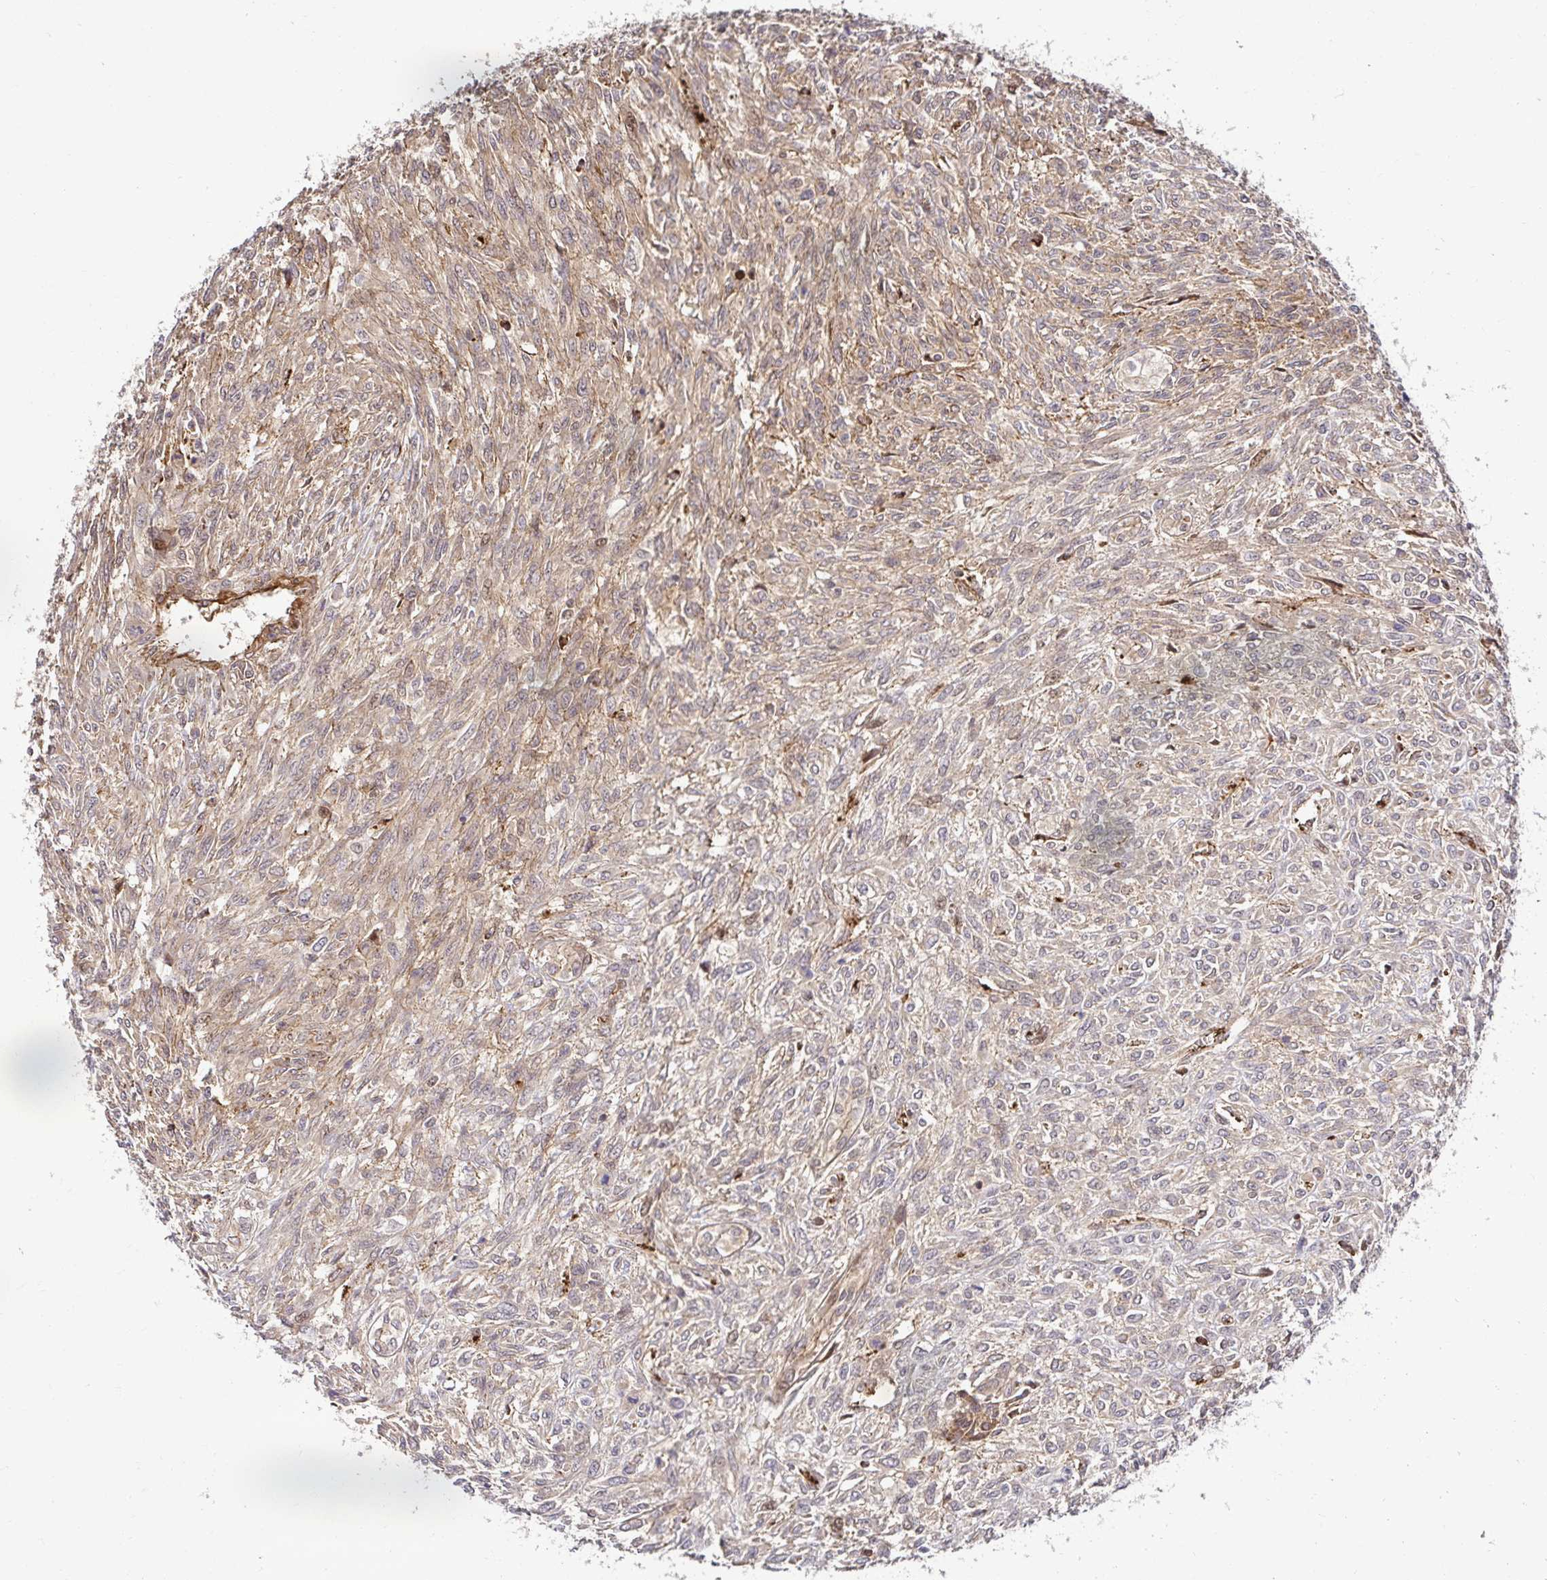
{"staining": {"intensity": "negative", "quantity": "none", "location": "none"}, "tissue": "renal cancer", "cell_type": "Tumor cells", "image_type": "cancer", "snomed": [{"axis": "morphology", "description": "Adenocarcinoma, NOS"}, {"axis": "topography", "description": "Kidney"}], "caption": "The IHC photomicrograph has no significant expression in tumor cells of renal cancer (adenocarcinoma) tissue.", "gene": "PSMA4", "patient": {"sex": "male", "age": 58}}